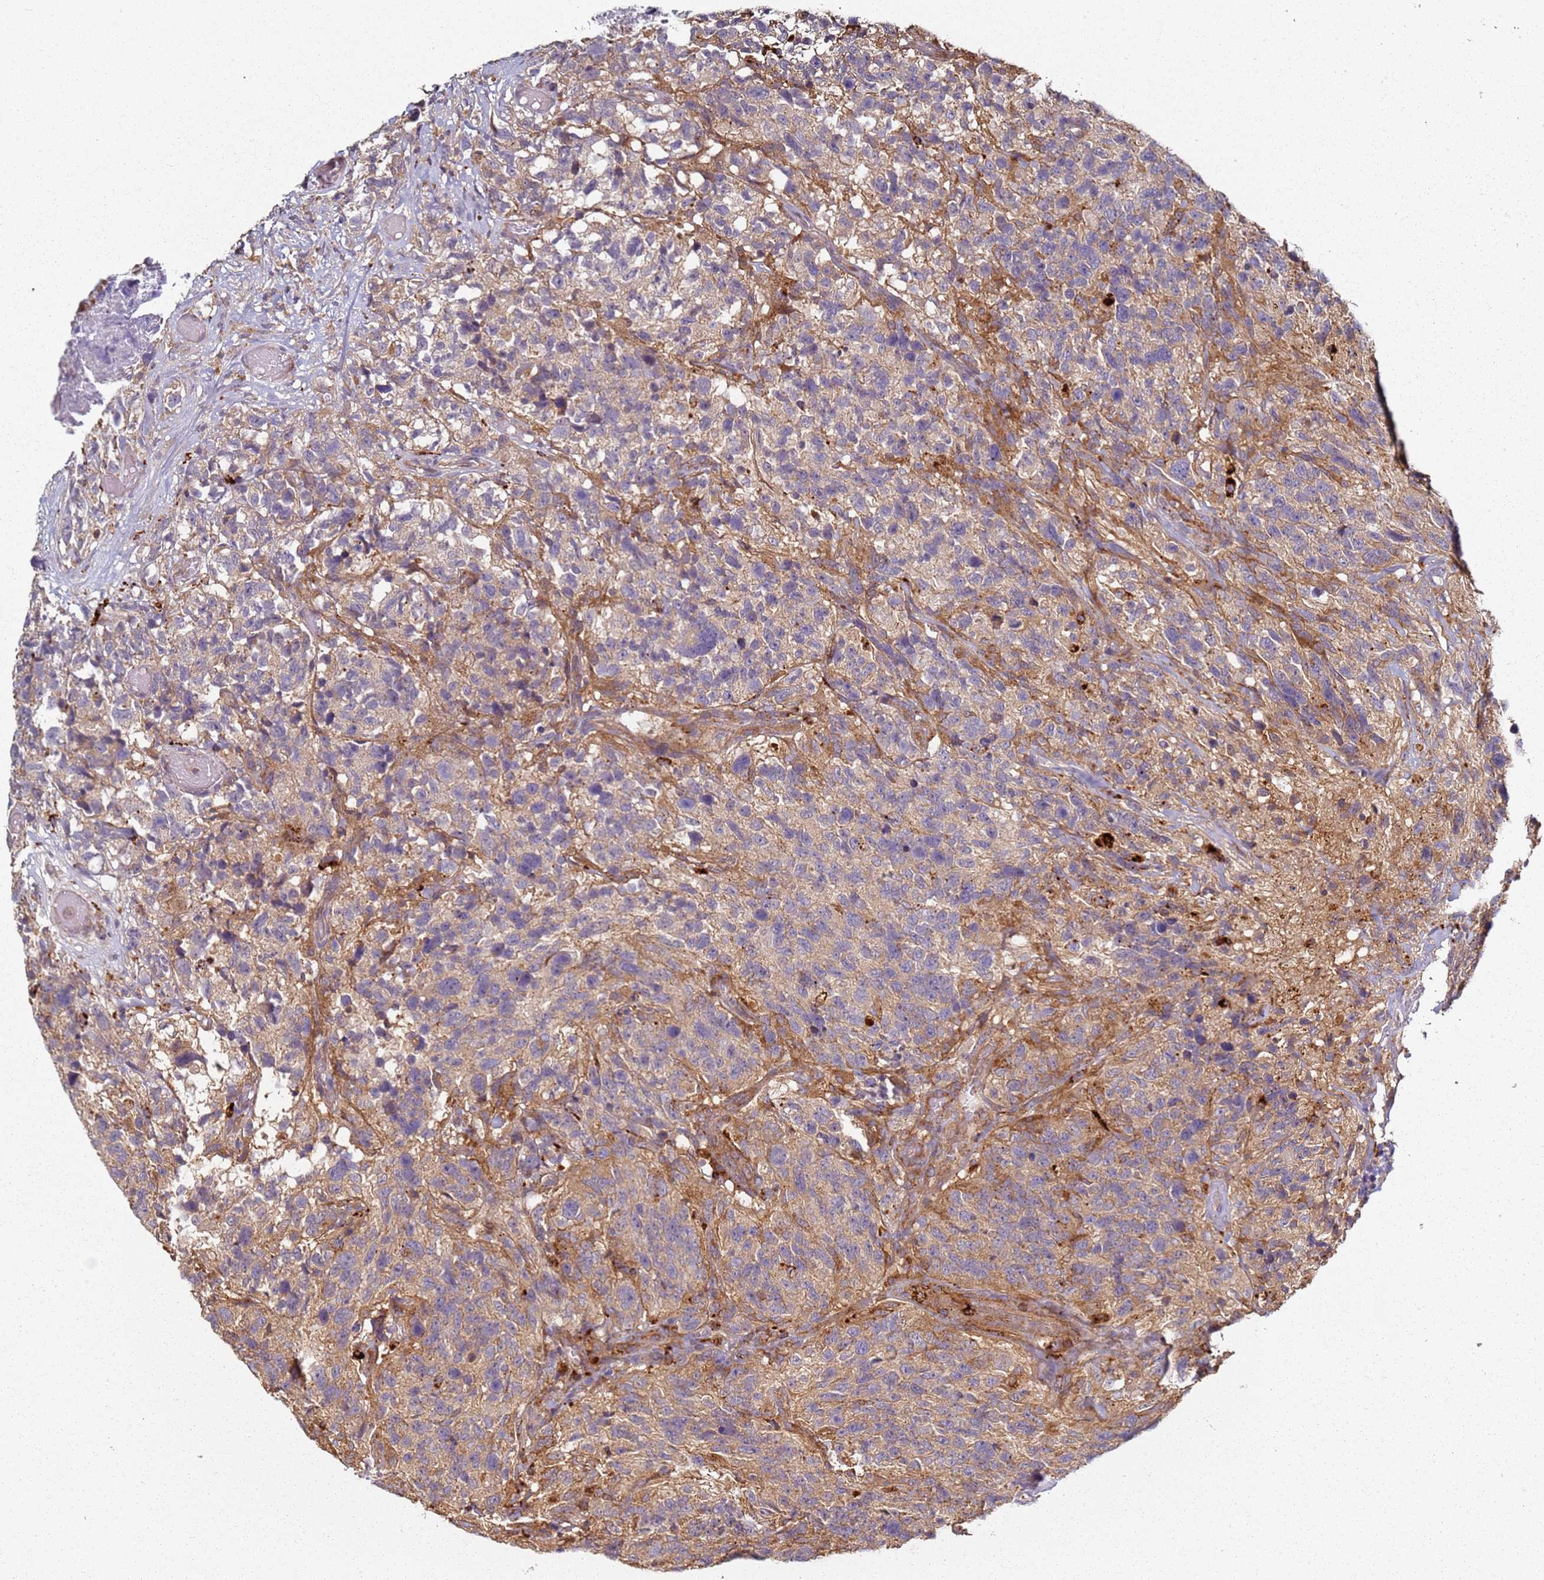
{"staining": {"intensity": "moderate", "quantity": "<25%", "location": "cytoplasmic/membranous"}, "tissue": "glioma", "cell_type": "Tumor cells", "image_type": "cancer", "snomed": [{"axis": "morphology", "description": "Glioma, malignant, High grade"}, {"axis": "topography", "description": "Brain"}], "caption": "This is an image of immunohistochemistry (IHC) staining of high-grade glioma (malignant), which shows moderate expression in the cytoplasmic/membranous of tumor cells.", "gene": "SCGB2B2", "patient": {"sex": "male", "age": 69}}